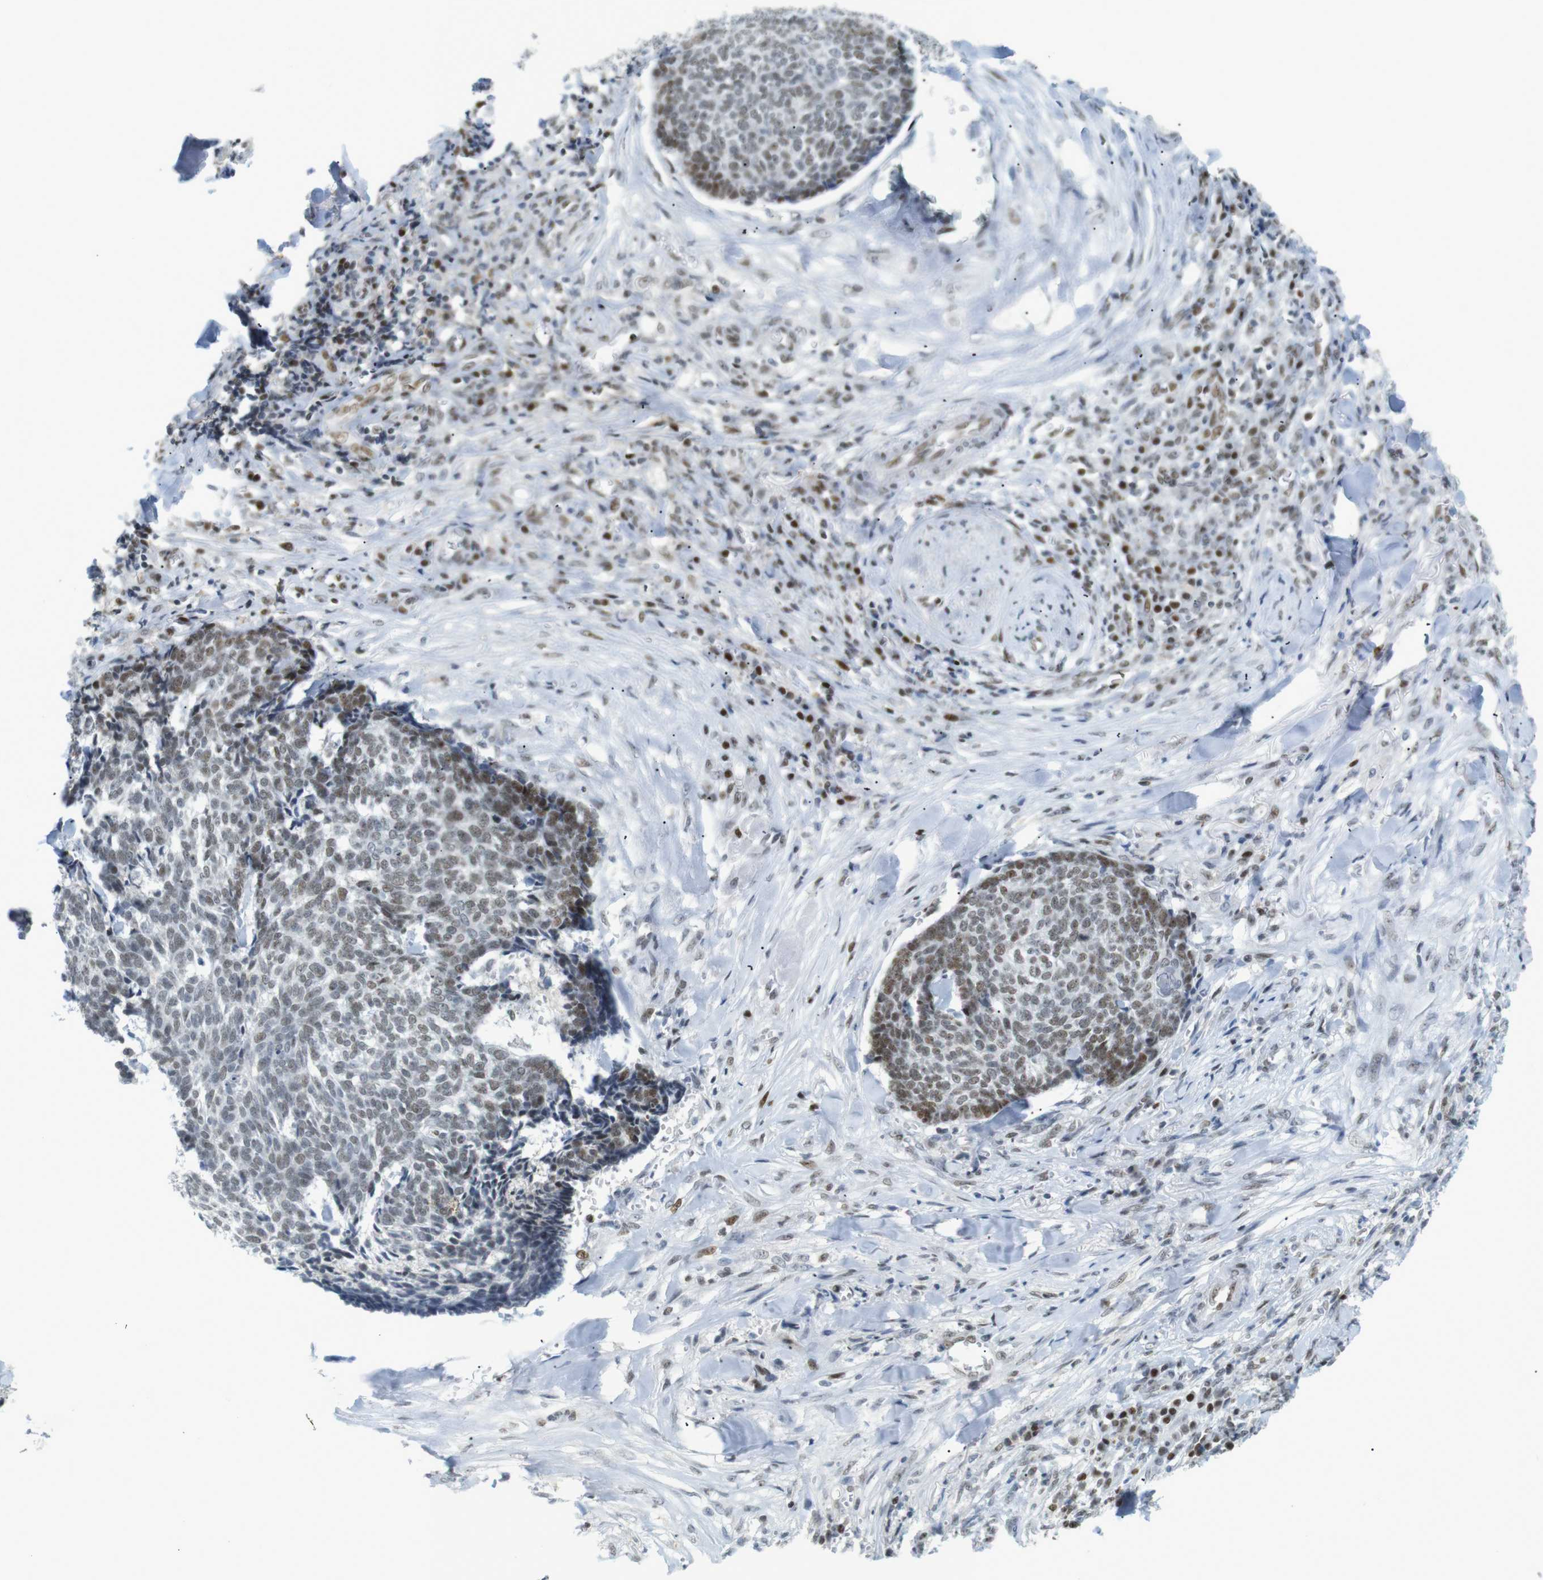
{"staining": {"intensity": "moderate", "quantity": ">75%", "location": "nuclear"}, "tissue": "skin cancer", "cell_type": "Tumor cells", "image_type": "cancer", "snomed": [{"axis": "morphology", "description": "Basal cell carcinoma"}, {"axis": "topography", "description": "Skin"}], "caption": "Protein analysis of basal cell carcinoma (skin) tissue reveals moderate nuclear staining in about >75% of tumor cells.", "gene": "RIOX2", "patient": {"sex": "male", "age": 84}}